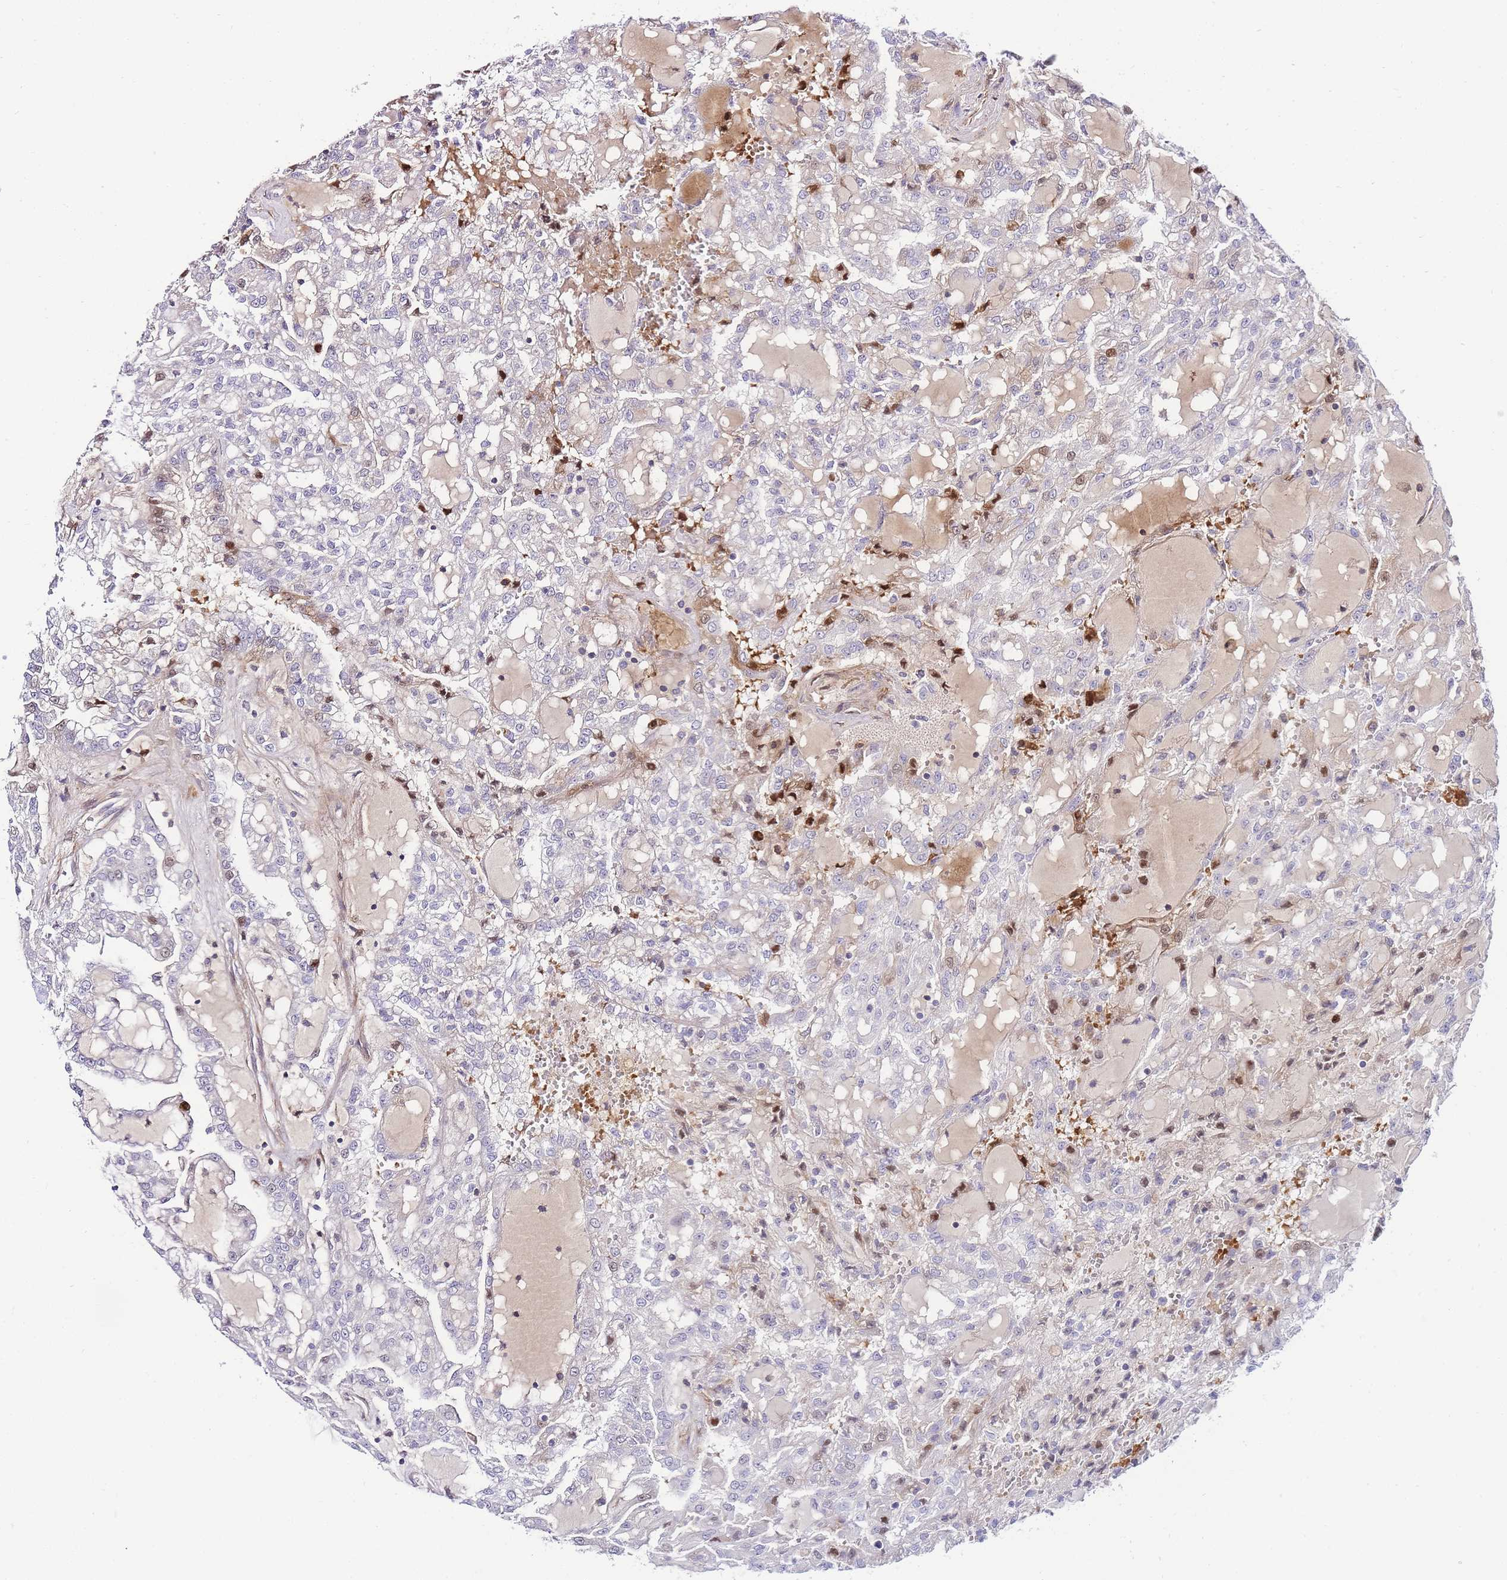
{"staining": {"intensity": "negative", "quantity": "none", "location": "none"}, "tissue": "renal cancer", "cell_type": "Tumor cells", "image_type": "cancer", "snomed": [{"axis": "morphology", "description": "Adenocarcinoma, NOS"}, {"axis": "topography", "description": "Kidney"}], "caption": "Micrograph shows no protein expression in tumor cells of adenocarcinoma (renal) tissue.", "gene": "FBN3", "patient": {"sex": "male", "age": 63}}